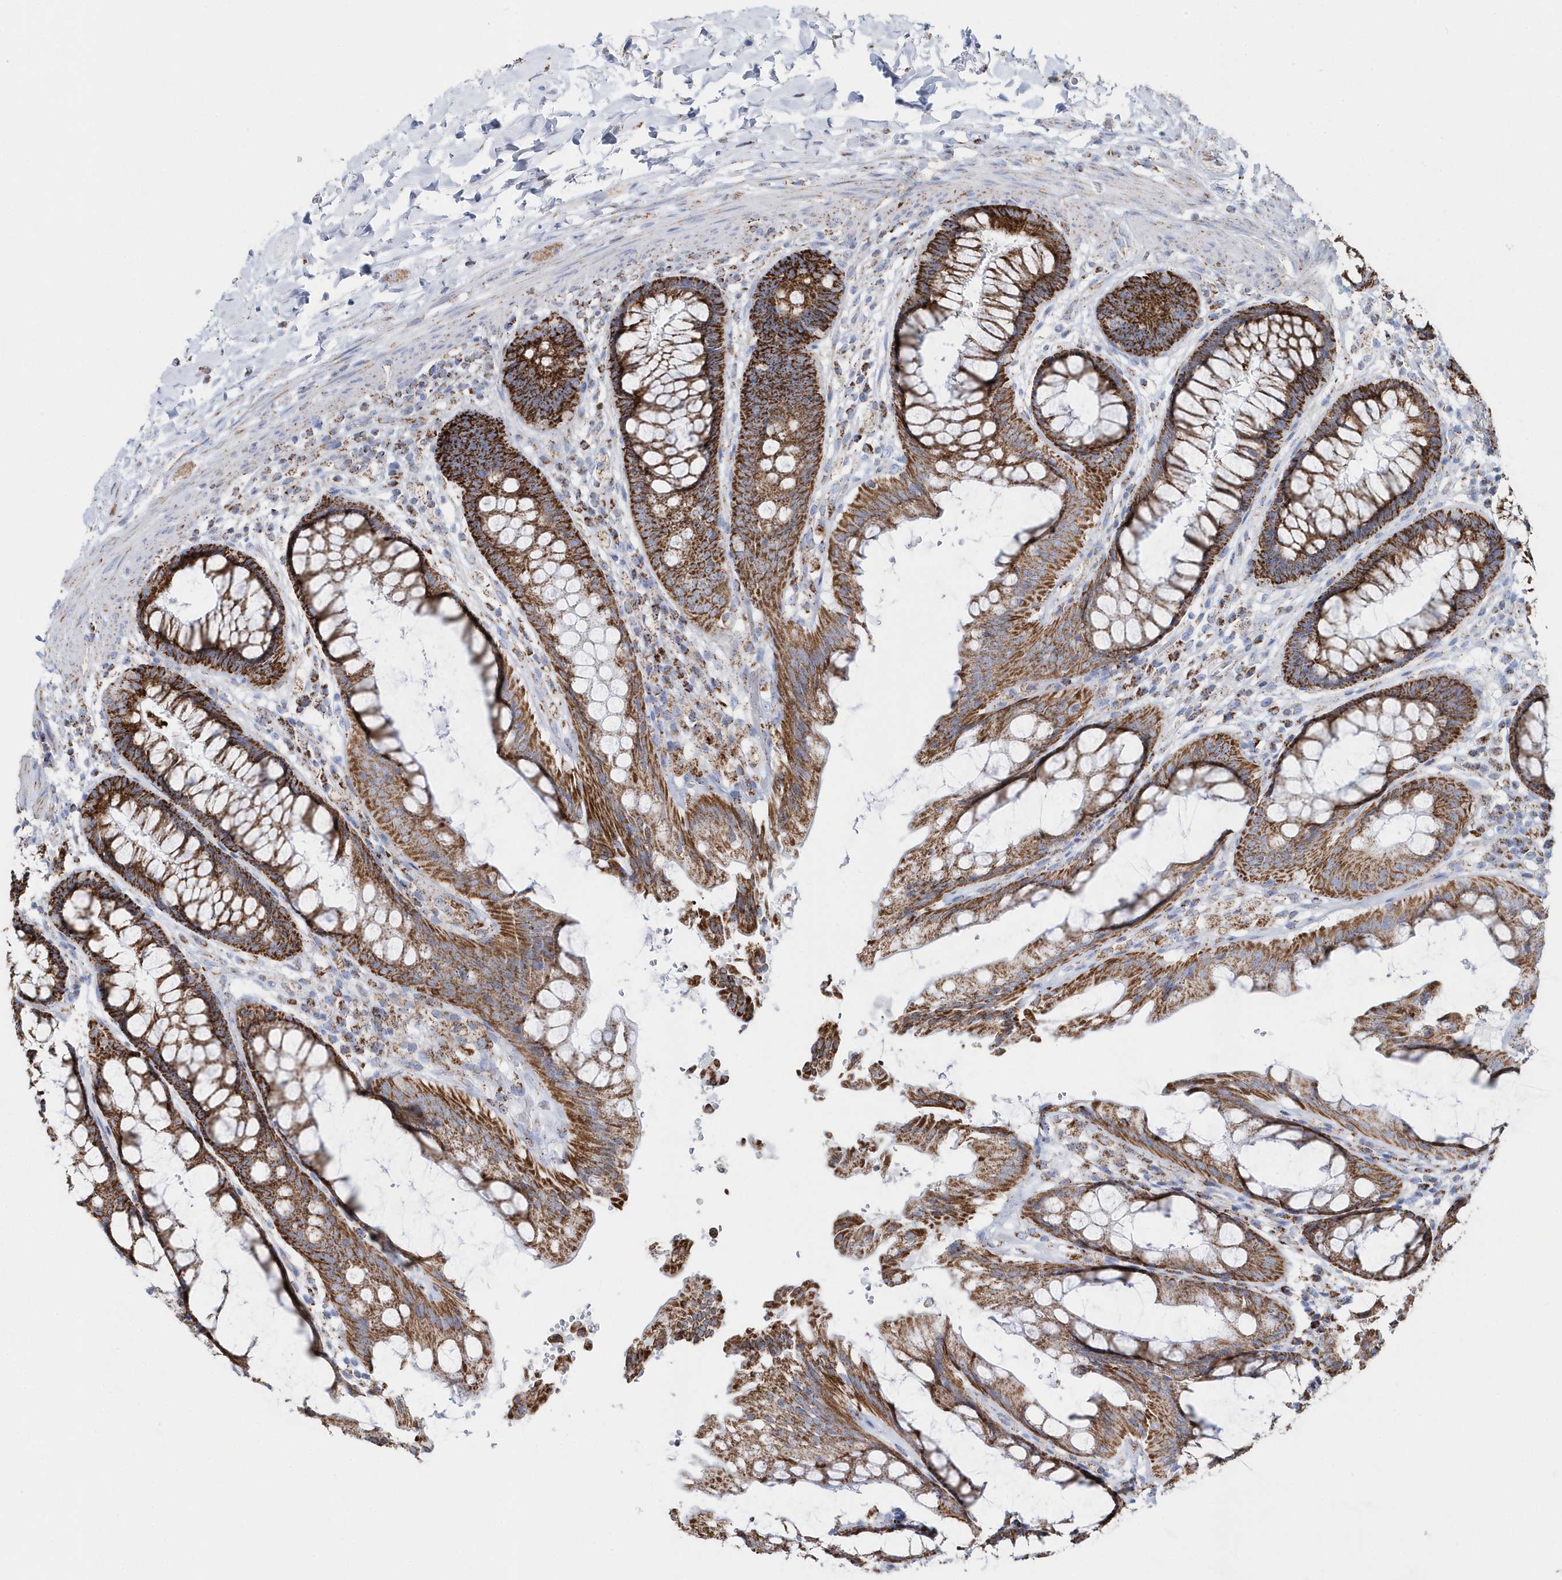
{"staining": {"intensity": "strong", "quantity": ">75%", "location": "cytoplasmic/membranous"}, "tissue": "rectum", "cell_type": "Glandular cells", "image_type": "normal", "snomed": [{"axis": "morphology", "description": "Normal tissue, NOS"}, {"axis": "topography", "description": "Rectum"}], "caption": "Protein staining of benign rectum demonstrates strong cytoplasmic/membranous staining in approximately >75% of glandular cells.", "gene": "TMCO6", "patient": {"sex": "female", "age": 46}}